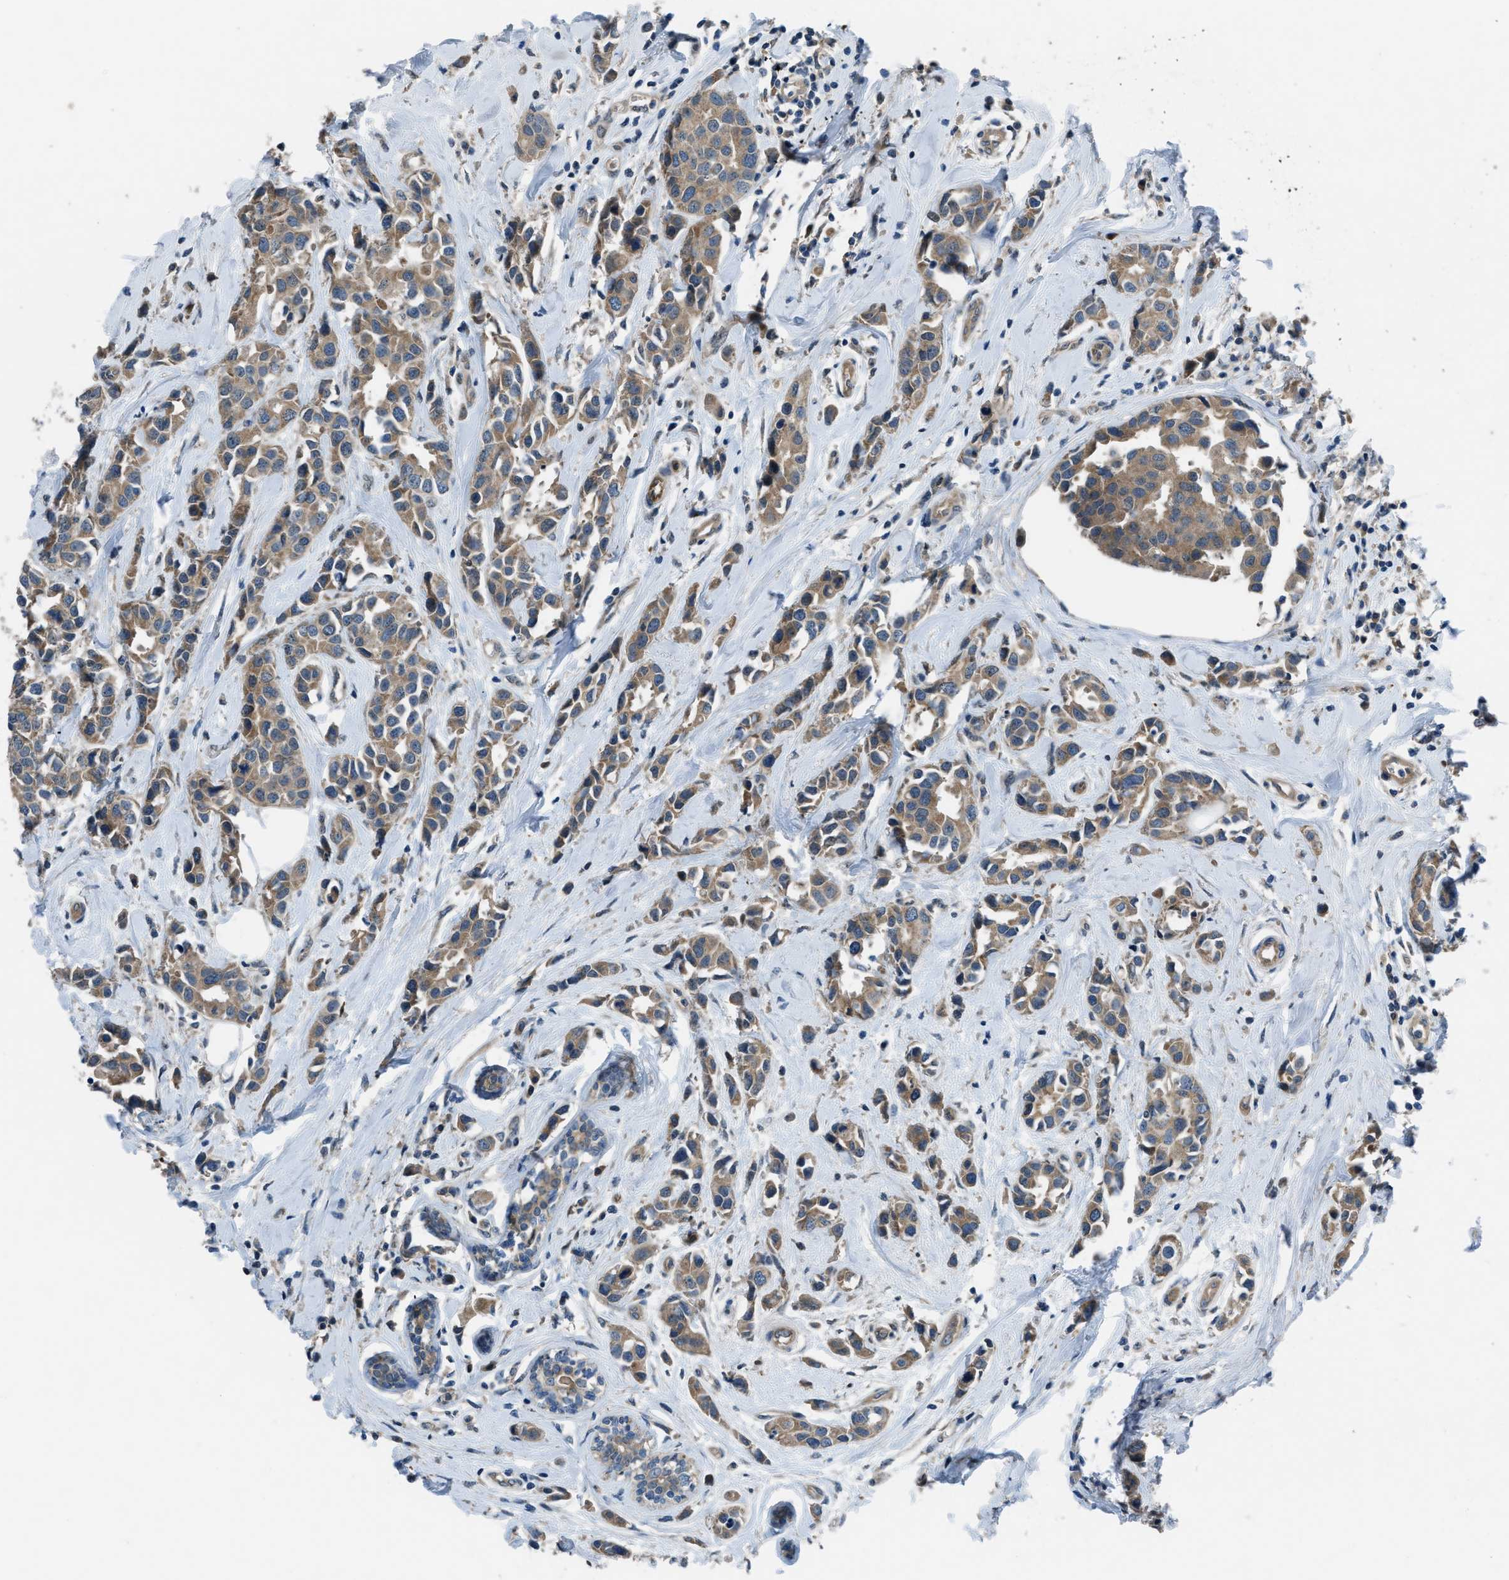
{"staining": {"intensity": "moderate", "quantity": ">75%", "location": "cytoplasmic/membranous"}, "tissue": "breast cancer", "cell_type": "Tumor cells", "image_type": "cancer", "snomed": [{"axis": "morphology", "description": "Normal tissue, NOS"}, {"axis": "morphology", "description": "Duct carcinoma"}, {"axis": "topography", "description": "Breast"}], "caption": "Immunohistochemistry (IHC) (DAB) staining of human intraductal carcinoma (breast) shows moderate cytoplasmic/membranous protein expression in about >75% of tumor cells. (brown staining indicates protein expression, while blue staining denotes nuclei).", "gene": "BAZ2B", "patient": {"sex": "female", "age": 50}}